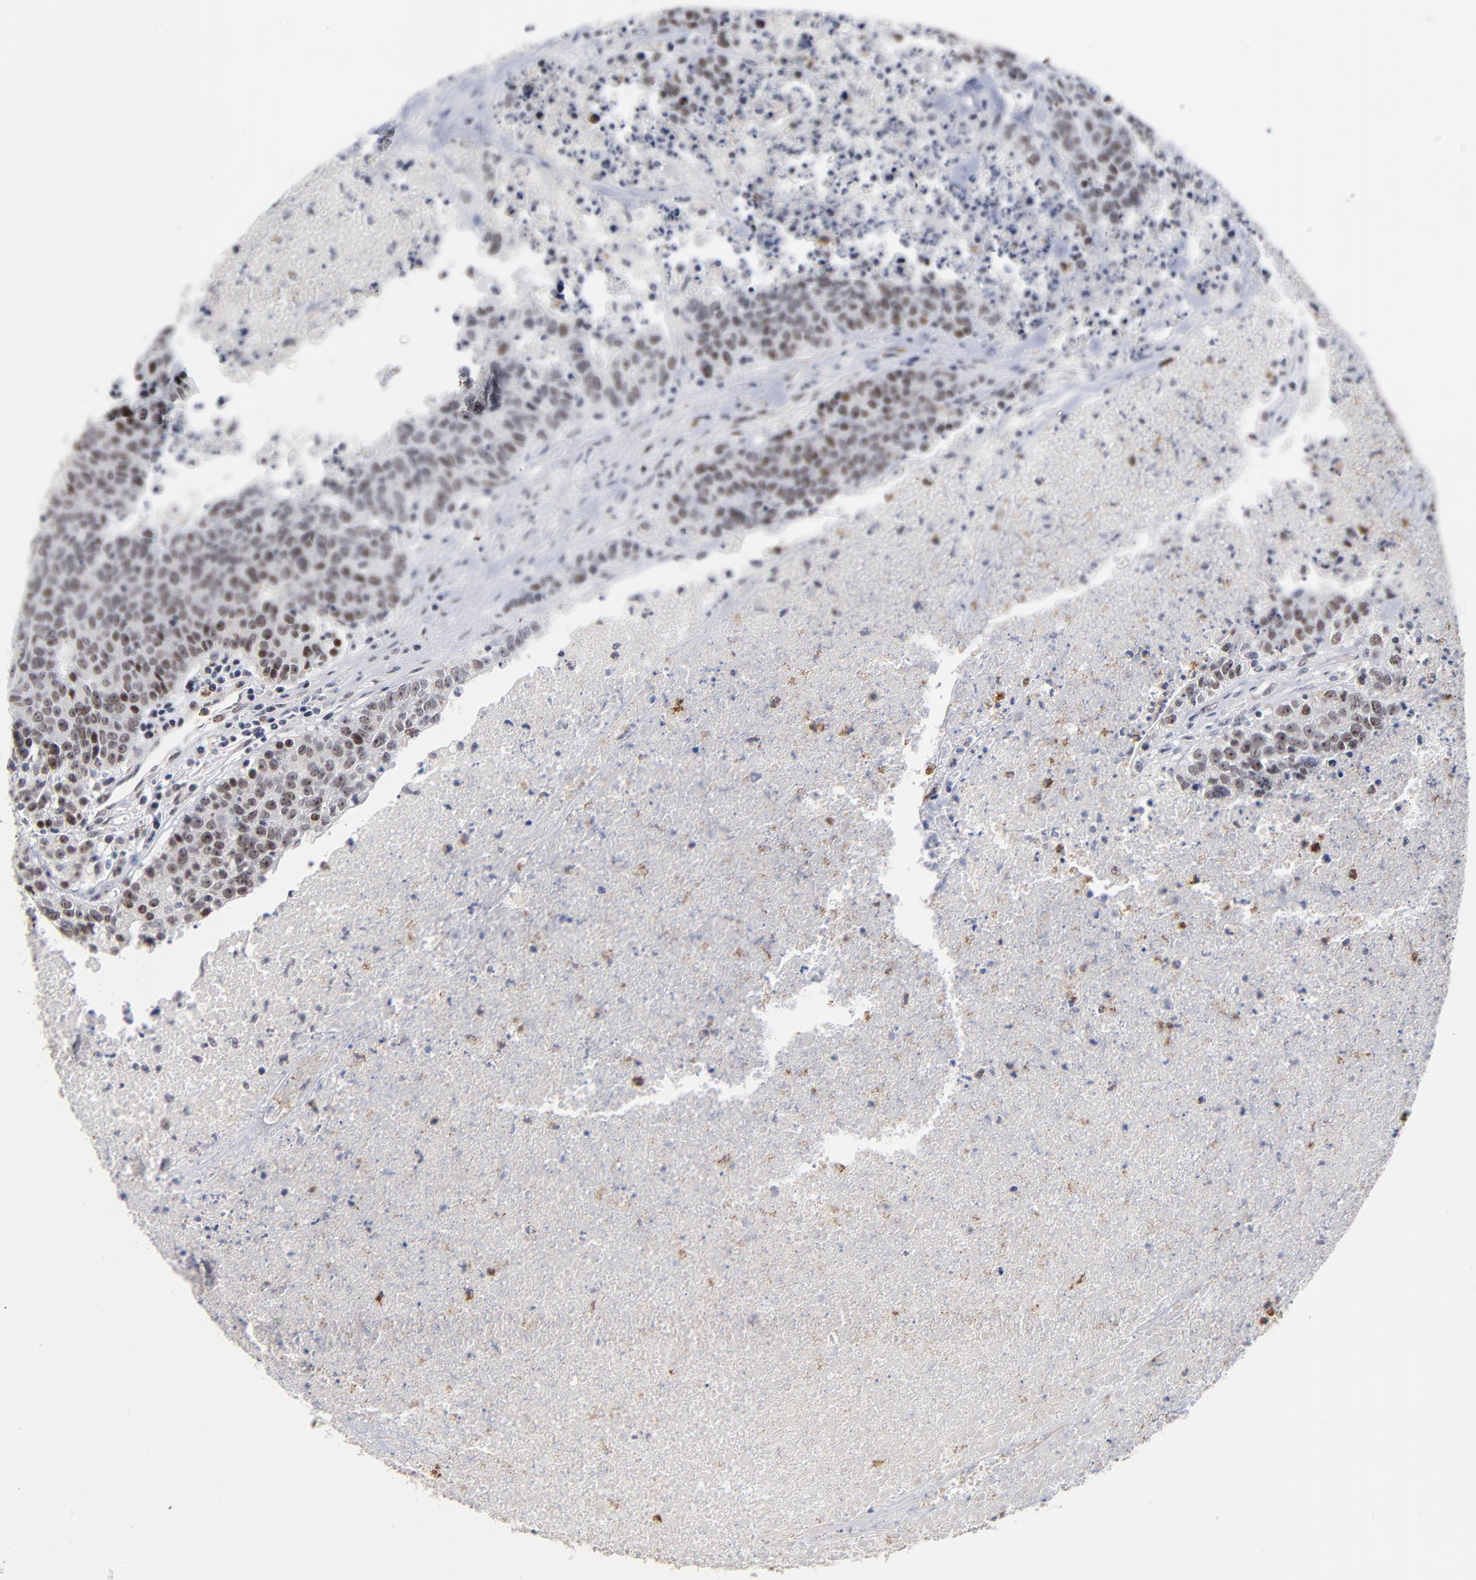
{"staining": {"intensity": "weak", "quantity": "<25%", "location": "nuclear"}, "tissue": "colorectal cancer", "cell_type": "Tumor cells", "image_type": "cancer", "snomed": [{"axis": "morphology", "description": "Adenocarcinoma, NOS"}, {"axis": "topography", "description": "Colon"}], "caption": "Immunohistochemistry of adenocarcinoma (colorectal) exhibits no staining in tumor cells. Brightfield microscopy of immunohistochemistry stained with DAB (3,3'-diaminobenzidine) (brown) and hematoxylin (blue), captured at high magnification.", "gene": "ZNF419", "patient": {"sex": "female", "age": 53}}